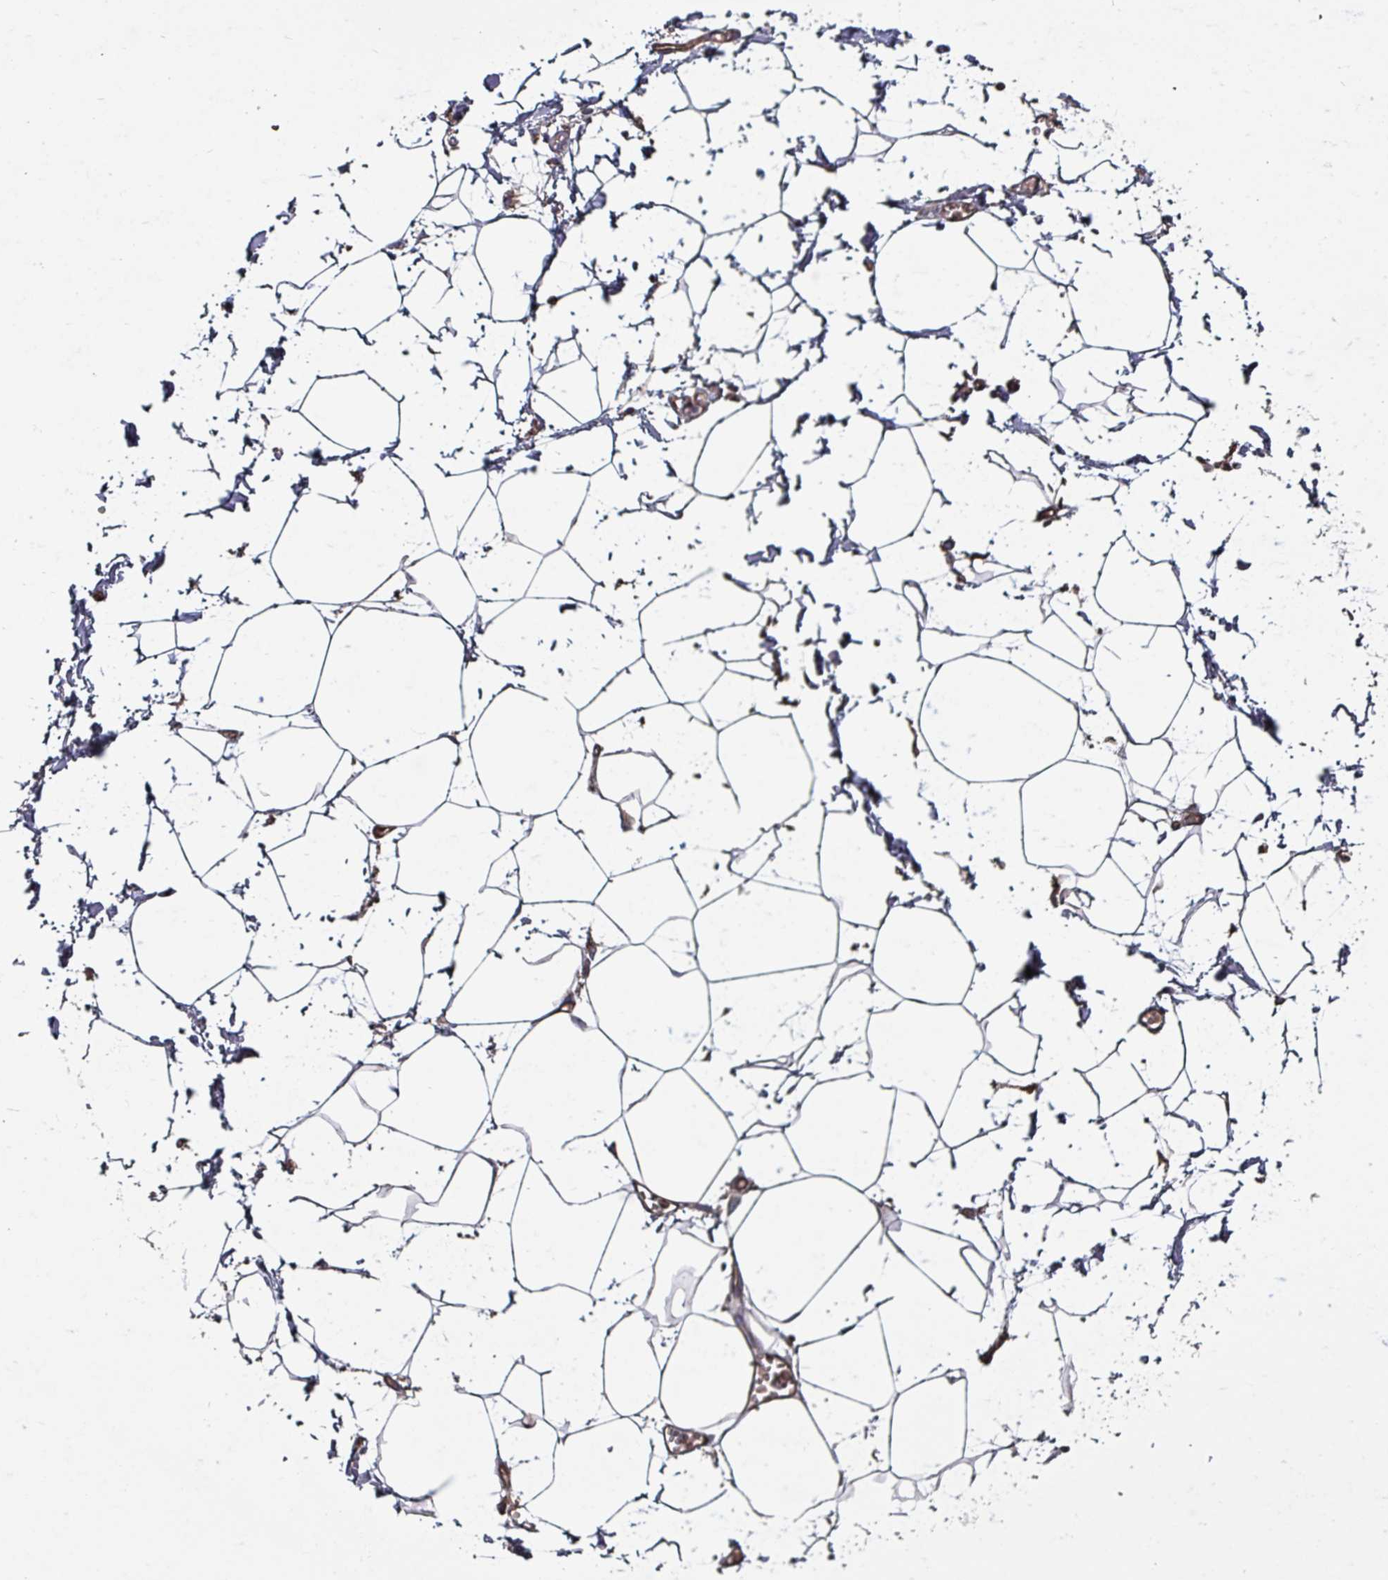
{"staining": {"intensity": "negative", "quantity": "none", "location": "none"}, "tissue": "adipose tissue", "cell_type": "Adipocytes", "image_type": "normal", "snomed": [{"axis": "morphology", "description": "Normal tissue, NOS"}, {"axis": "topography", "description": "Prostate"}, {"axis": "topography", "description": "Peripheral nerve tissue"}], "caption": "This image is of unremarkable adipose tissue stained with immunohistochemistry to label a protein in brown with the nuclei are counter-stained blue. There is no expression in adipocytes.", "gene": "ANO10", "patient": {"sex": "male", "age": 55}}